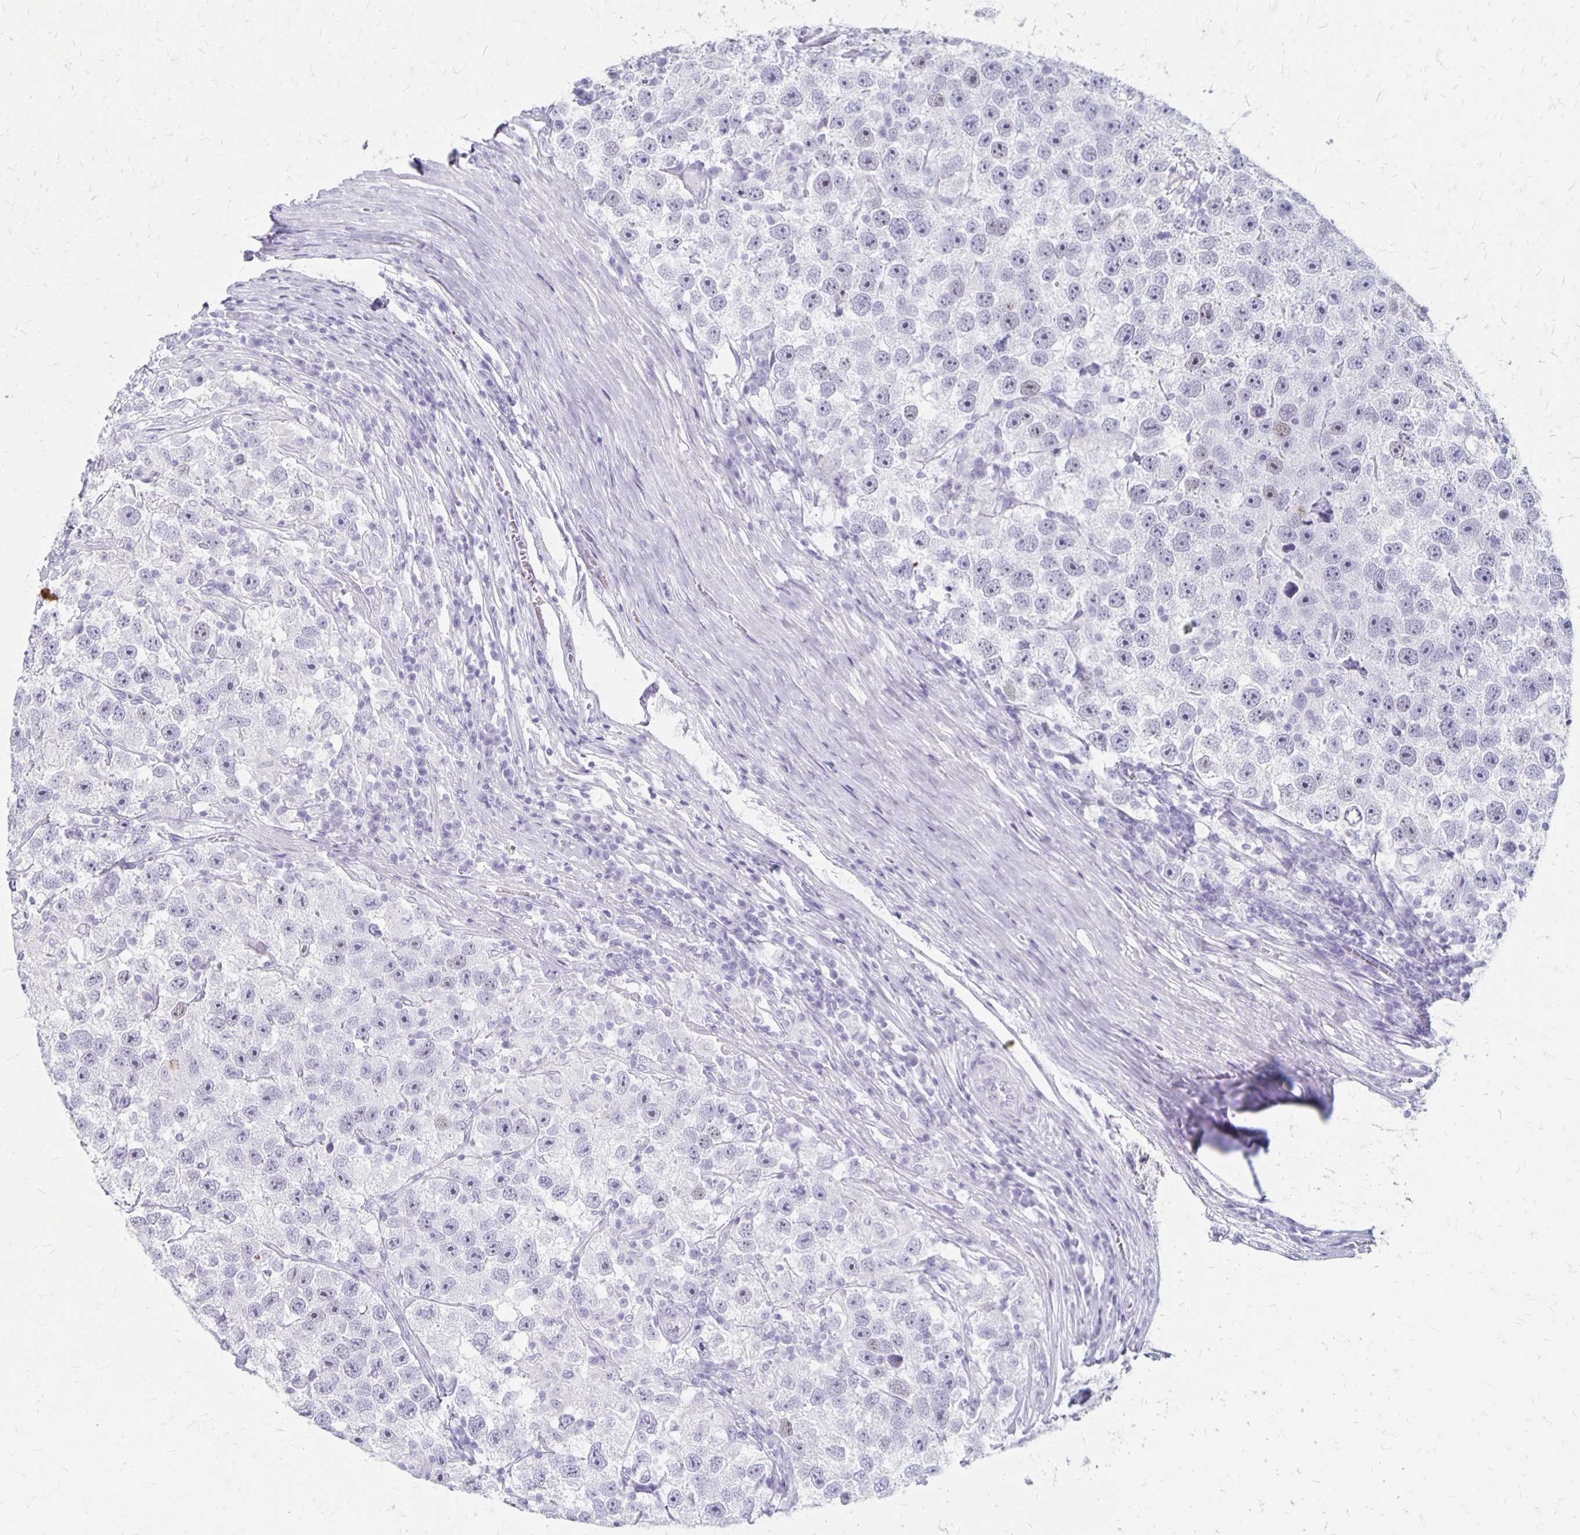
{"staining": {"intensity": "negative", "quantity": "none", "location": "none"}, "tissue": "testis cancer", "cell_type": "Tumor cells", "image_type": "cancer", "snomed": [{"axis": "morphology", "description": "Seminoma, NOS"}, {"axis": "topography", "description": "Testis"}], "caption": "A photomicrograph of human testis cancer is negative for staining in tumor cells. (DAB immunohistochemistry (IHC) visualized using brightfield microscopy, high magnification).", "gene": "MAGEC2", "patient": {"sex": "male", "age": 26}}